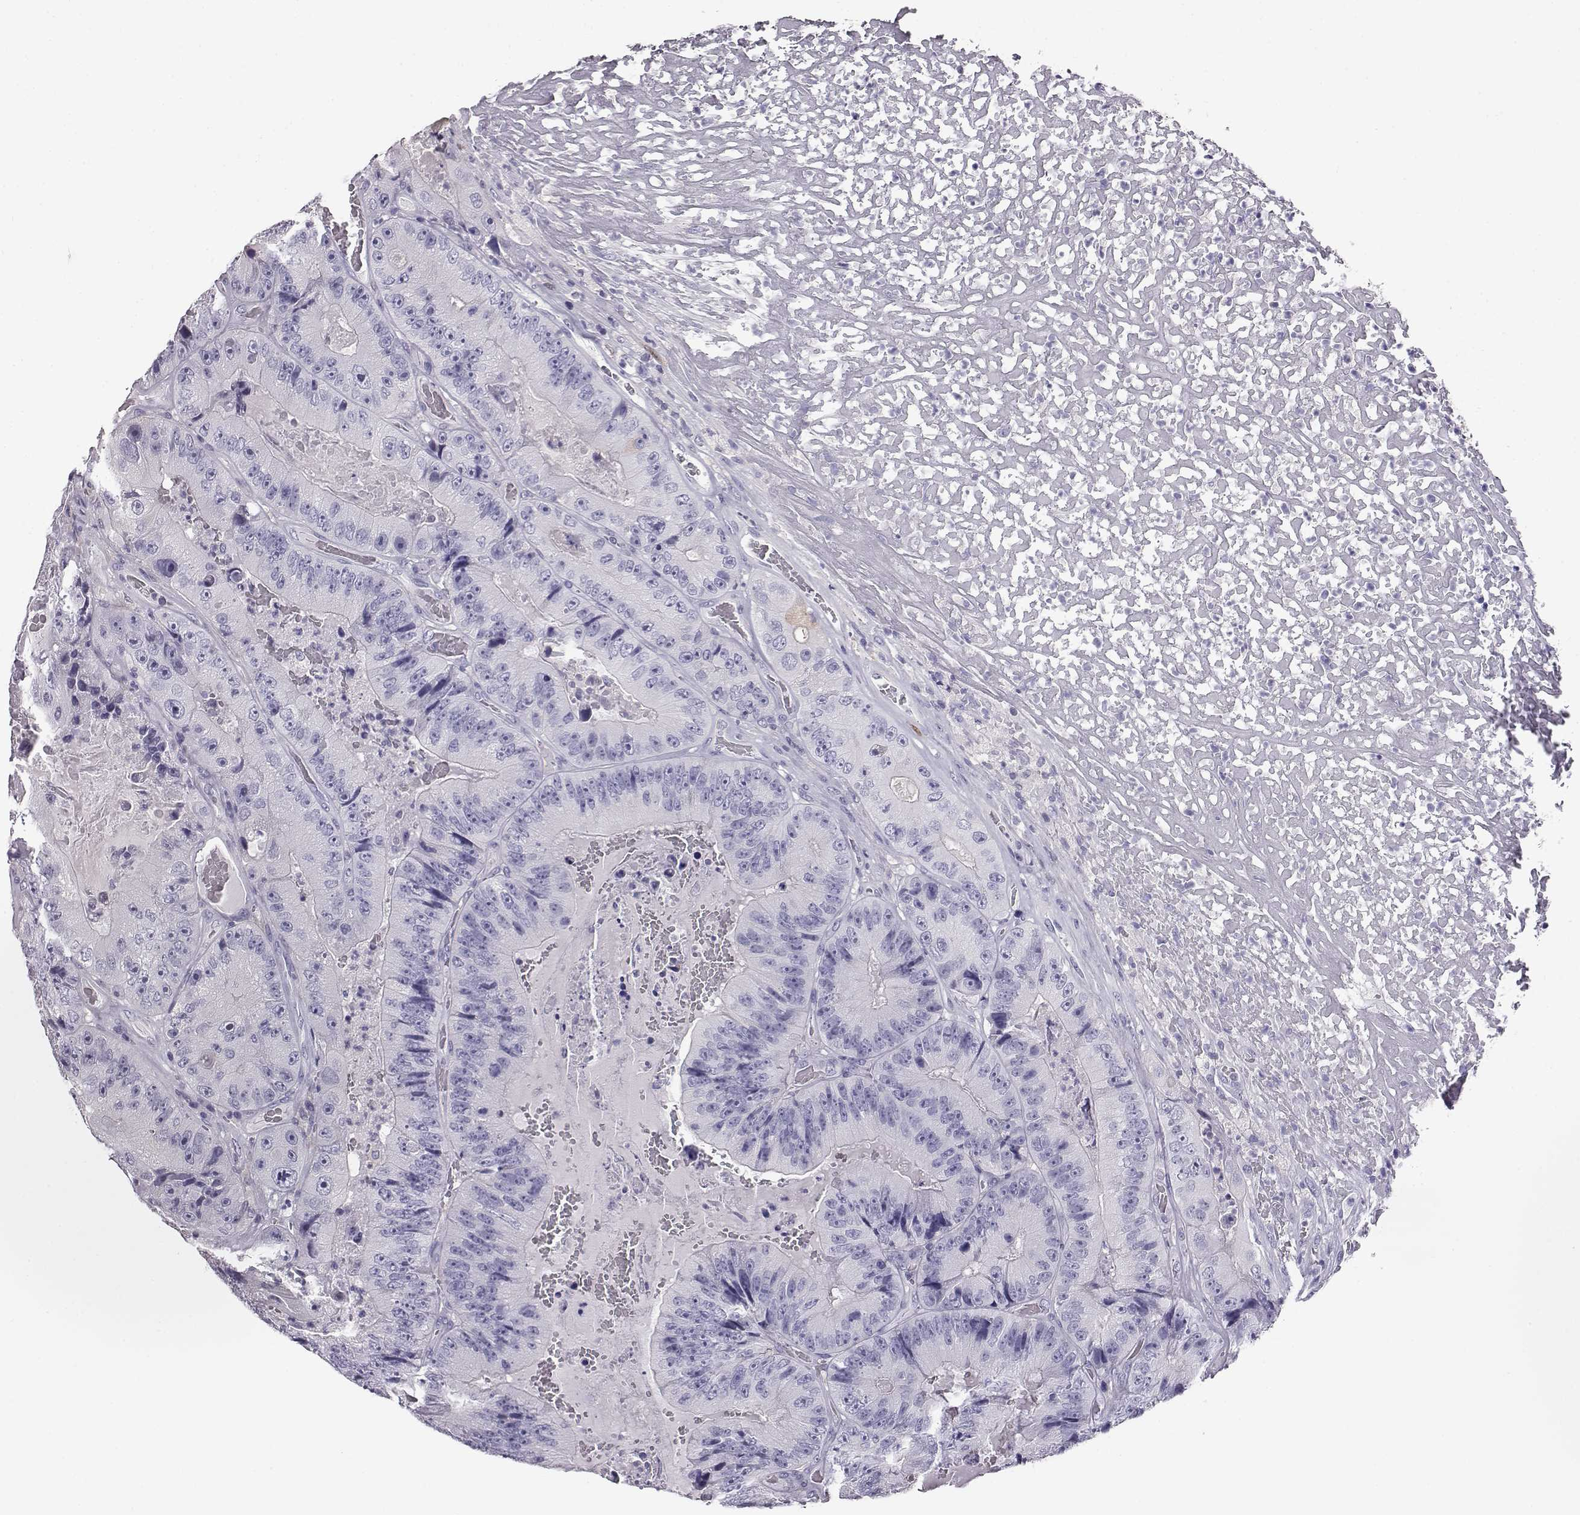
{"staining": {"intensity": "negative", "quantity": "none", "location": "none"}, "tissue": "colorectal cancer", "cell_type": "Tumor cells", "image_type": "cancer", "snomed": [{"axis": "morphology", "description": "Adenocarcinoma, NOS"}, {"axis": "topography", "description": "Colon"}], "caption": "The immunohistochemistry photomicrograph has no significant staining in tumor cells of colorectal cancer tissue. Nuclei are stained in blue.", "gene": "AKR1B1", "patient": {"sex": "female", "age": 86}}